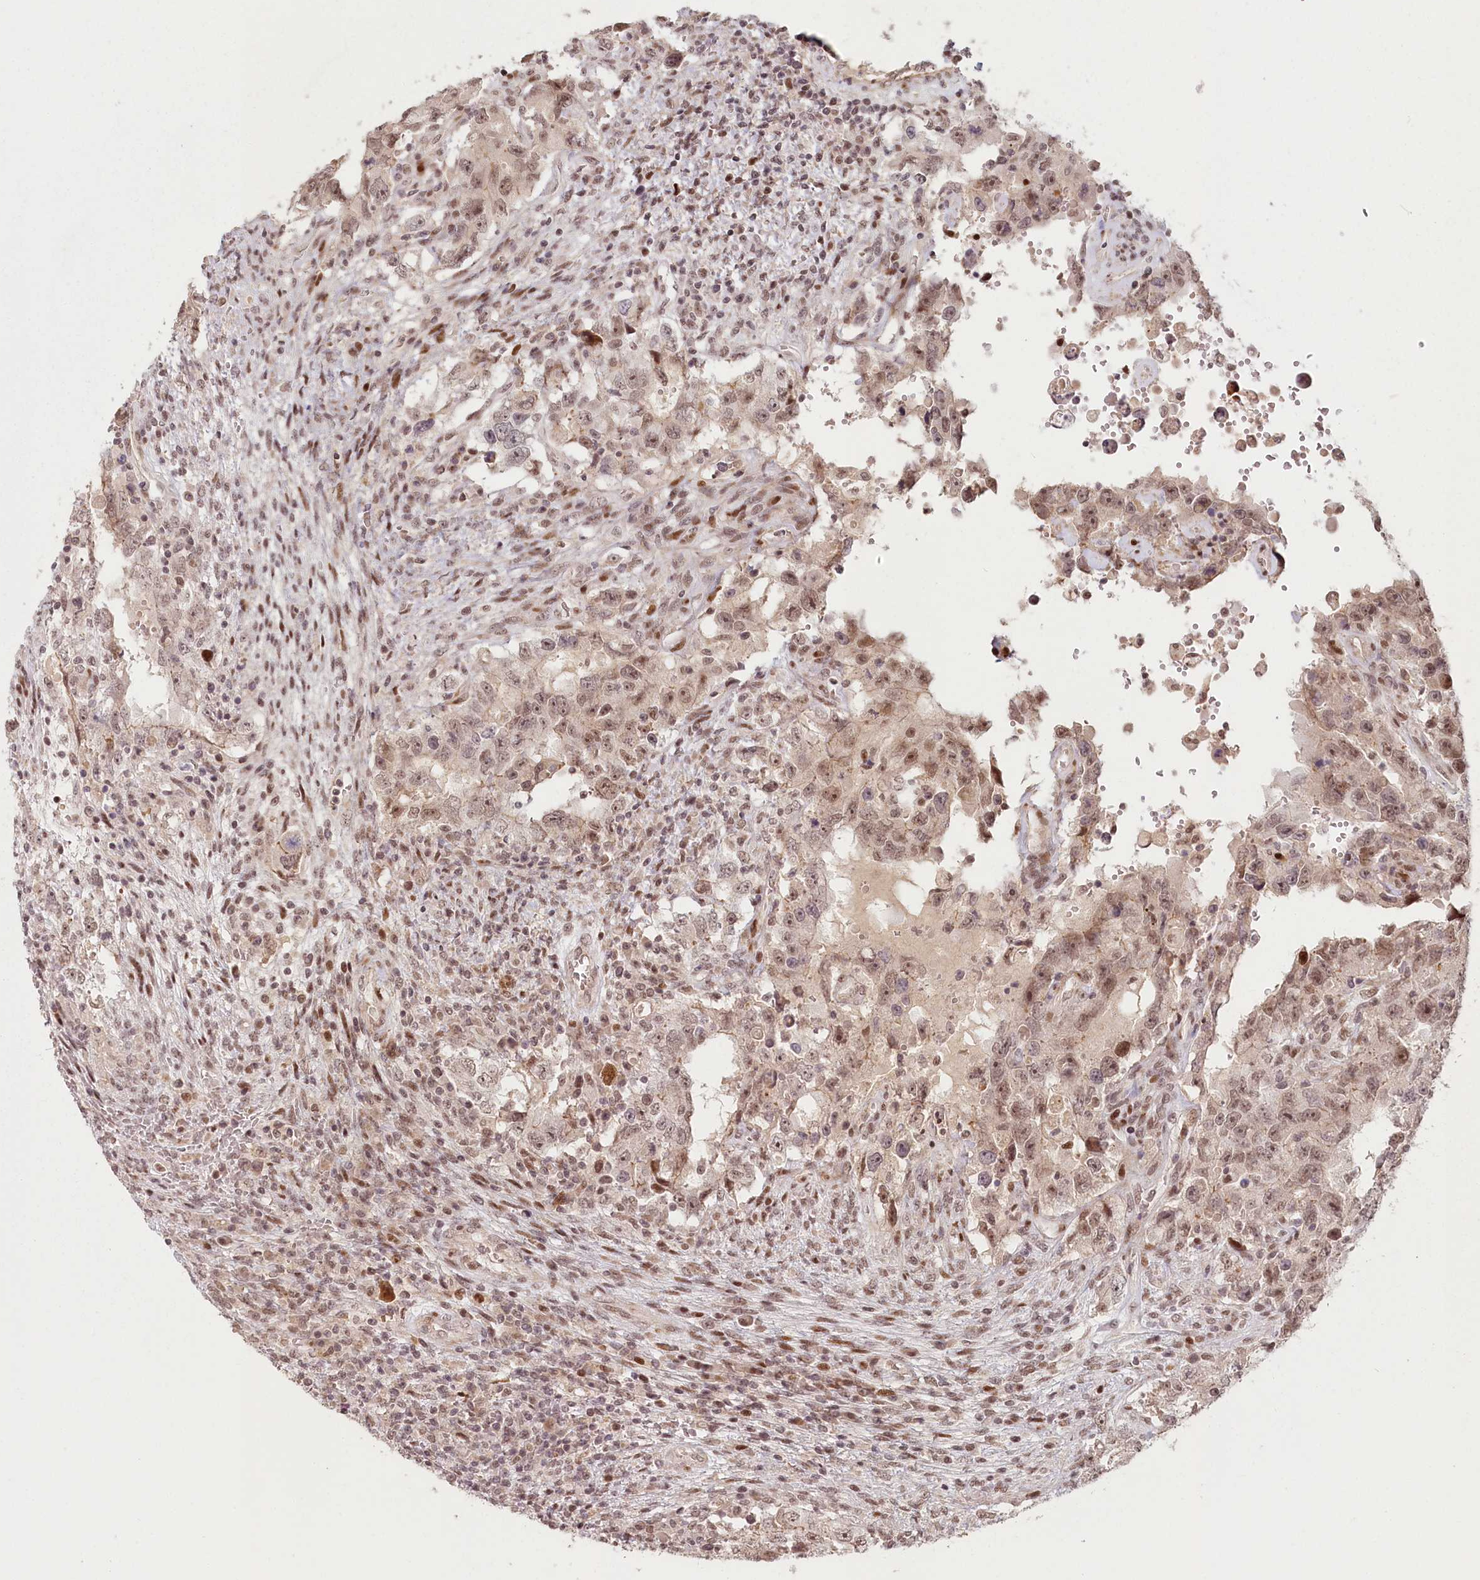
{"staining": {"intensity": "moderate", "quantity": ">75%", "location": "nuclear"}, "tissue": "testis cancer", "cell_type": "Tumor cells", "image_type": "cancer", "snomed": [{"axis": "morphology", "description": "Carcinoma, Embryonal, NOS"}, {"axis": "topography", "description": "Testis"}], "caption": "This image shows testis cancer stained with immunohistochemistry (IHC) to label a protein in brown. The nuclear of tumor cells show moderate positivity for the protein. Nuclei are counter-stained blue.", "gene": "FAM204A", "patient": {"sex": "male", "age": 26}}